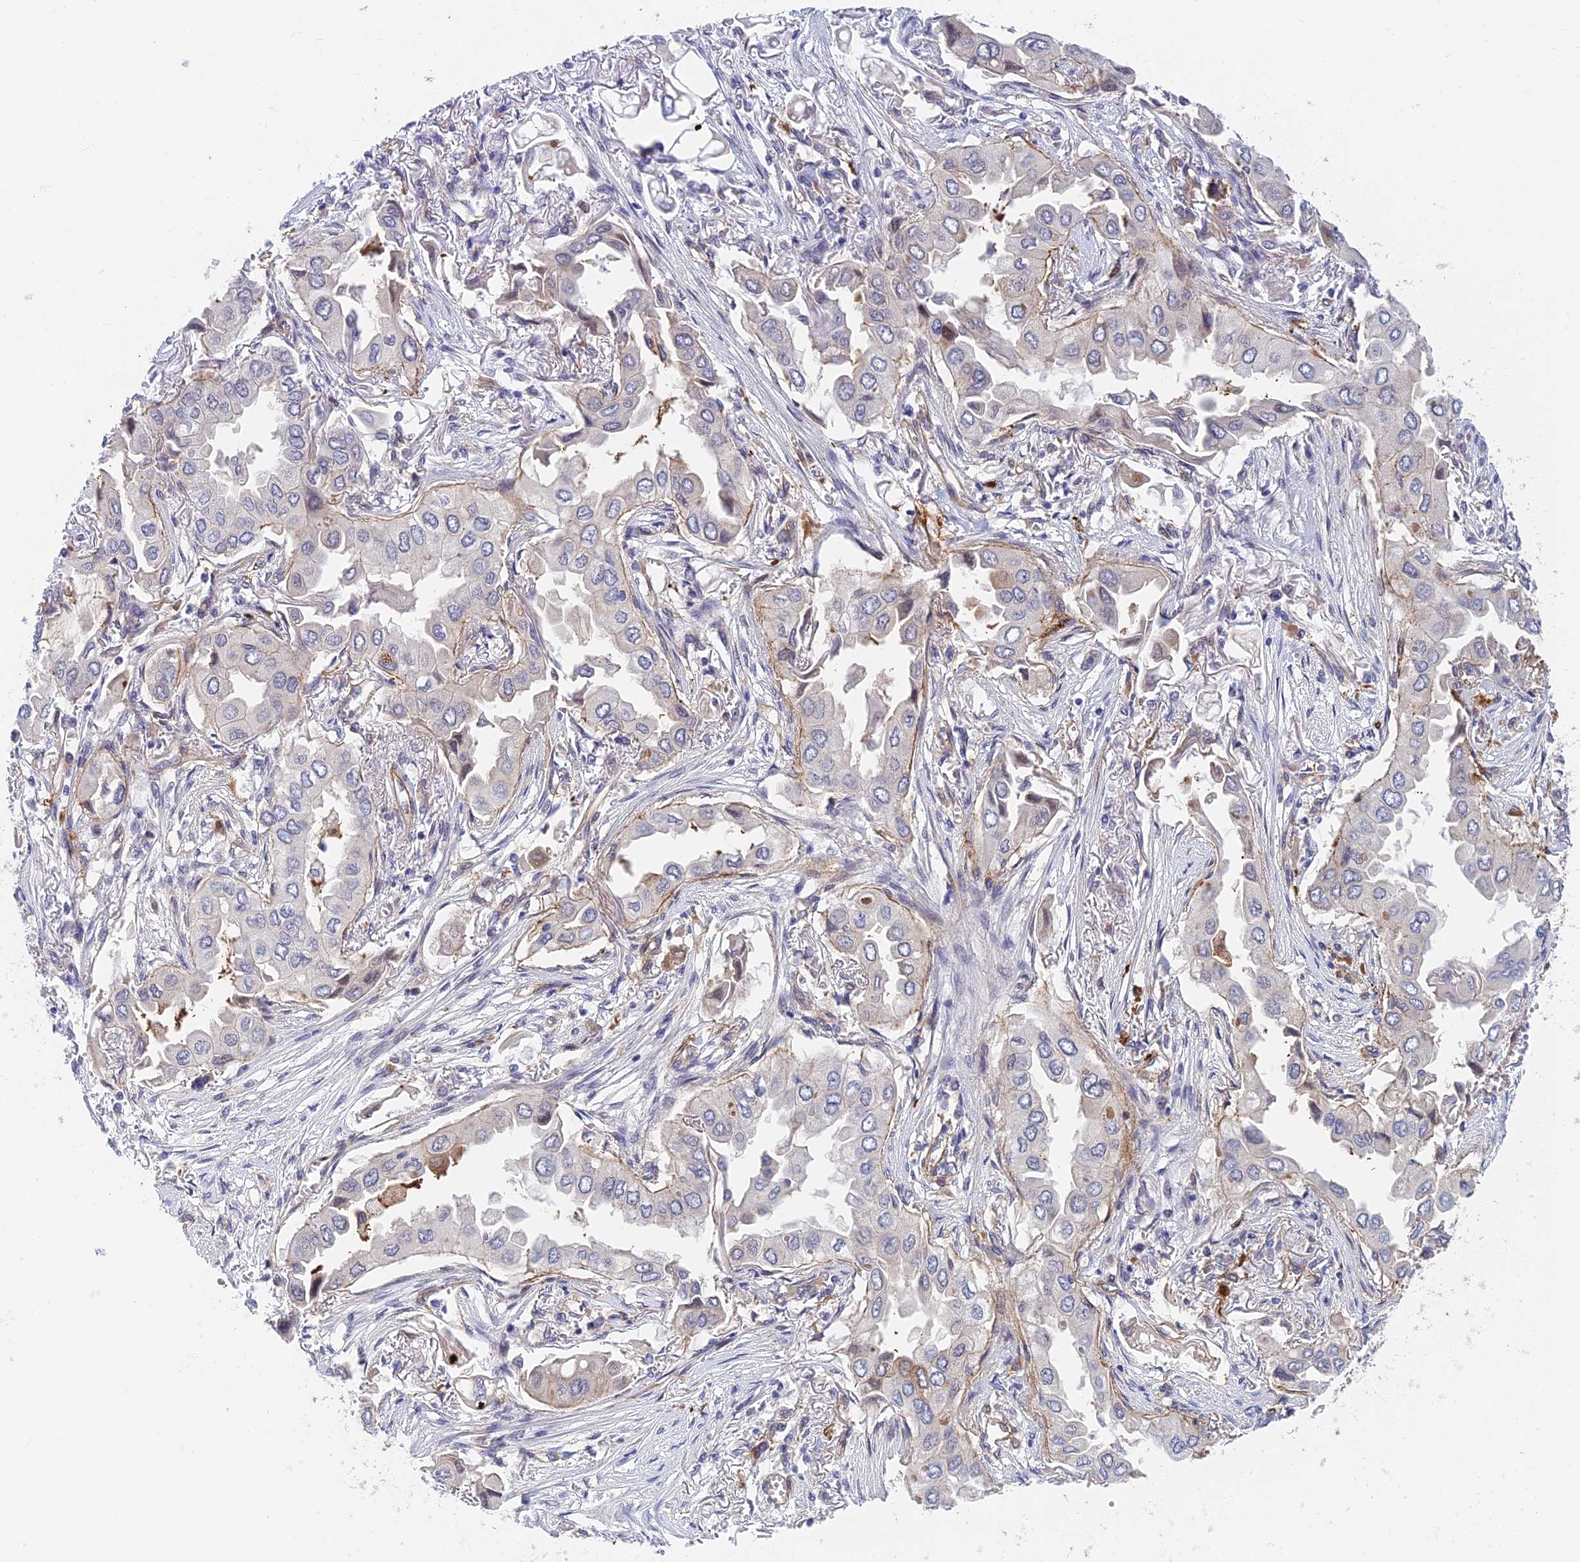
{"staining": {"intensity": "negative", "quantity": "none", "location": "none"}, "tissue": "lung cancer", "cell_type": "Tumor cells", "image_type": "cancer", "snomed": [{"axis": "morphology", "description": "Adenocarcinoma, NOS"}, {"axis": "topography", "description": "Lung"}], "caption": "Human lung cancer (adenocarcinoma) stained for a protein using IHC displays no staining in tumor cells.", "gene": "NSMCE1", "patient": {"sex": "female", "age": 76}}